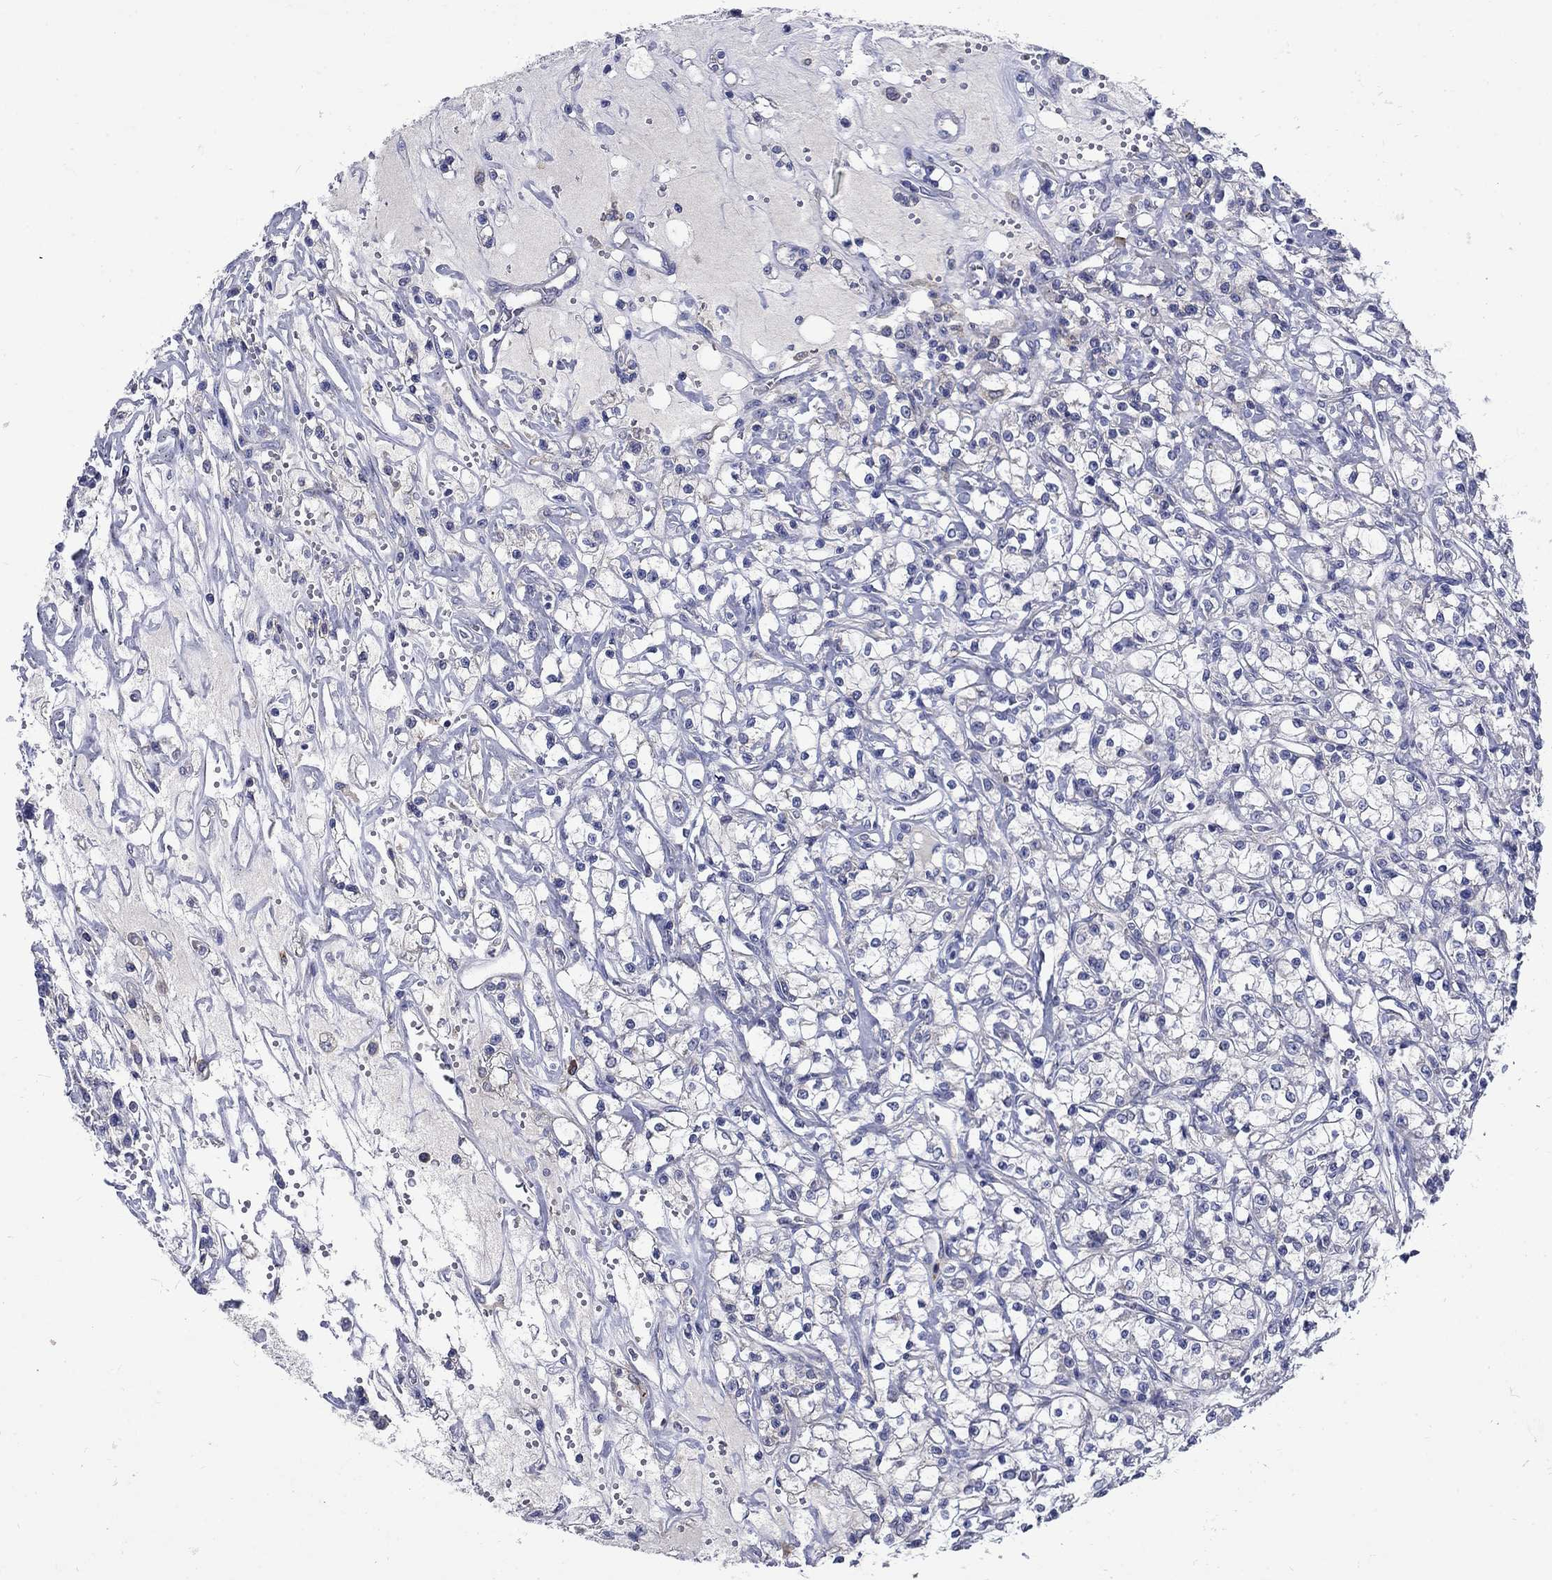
{"staining": {"intensity": "negative", "quantity": "none", "location": "none"}, "tissue": "renal cancer", "cell_type": "Tumor cells", "image_type": "cancer", "snomed": [{"axis": "morphology", "description": "Adenocarcinoma, NOS"}, {"axis": "topography", "description": "Kidney"}], "caption": "High magnification brightfield microscopy of renal cancer (adenocarcinoma) stained with DAB (3,3'-diaminobenzidine) (brown) and counterstained with hematoxylin (blue): tumor cells show no significant positivity. Brightfield microscopy of immunohistochemistry stained with DAB (brown) and hematoxylin (blue), captured at high magnification.", "gene": "SULT2B1", "patient": {"sex": "female", "age": 59}}